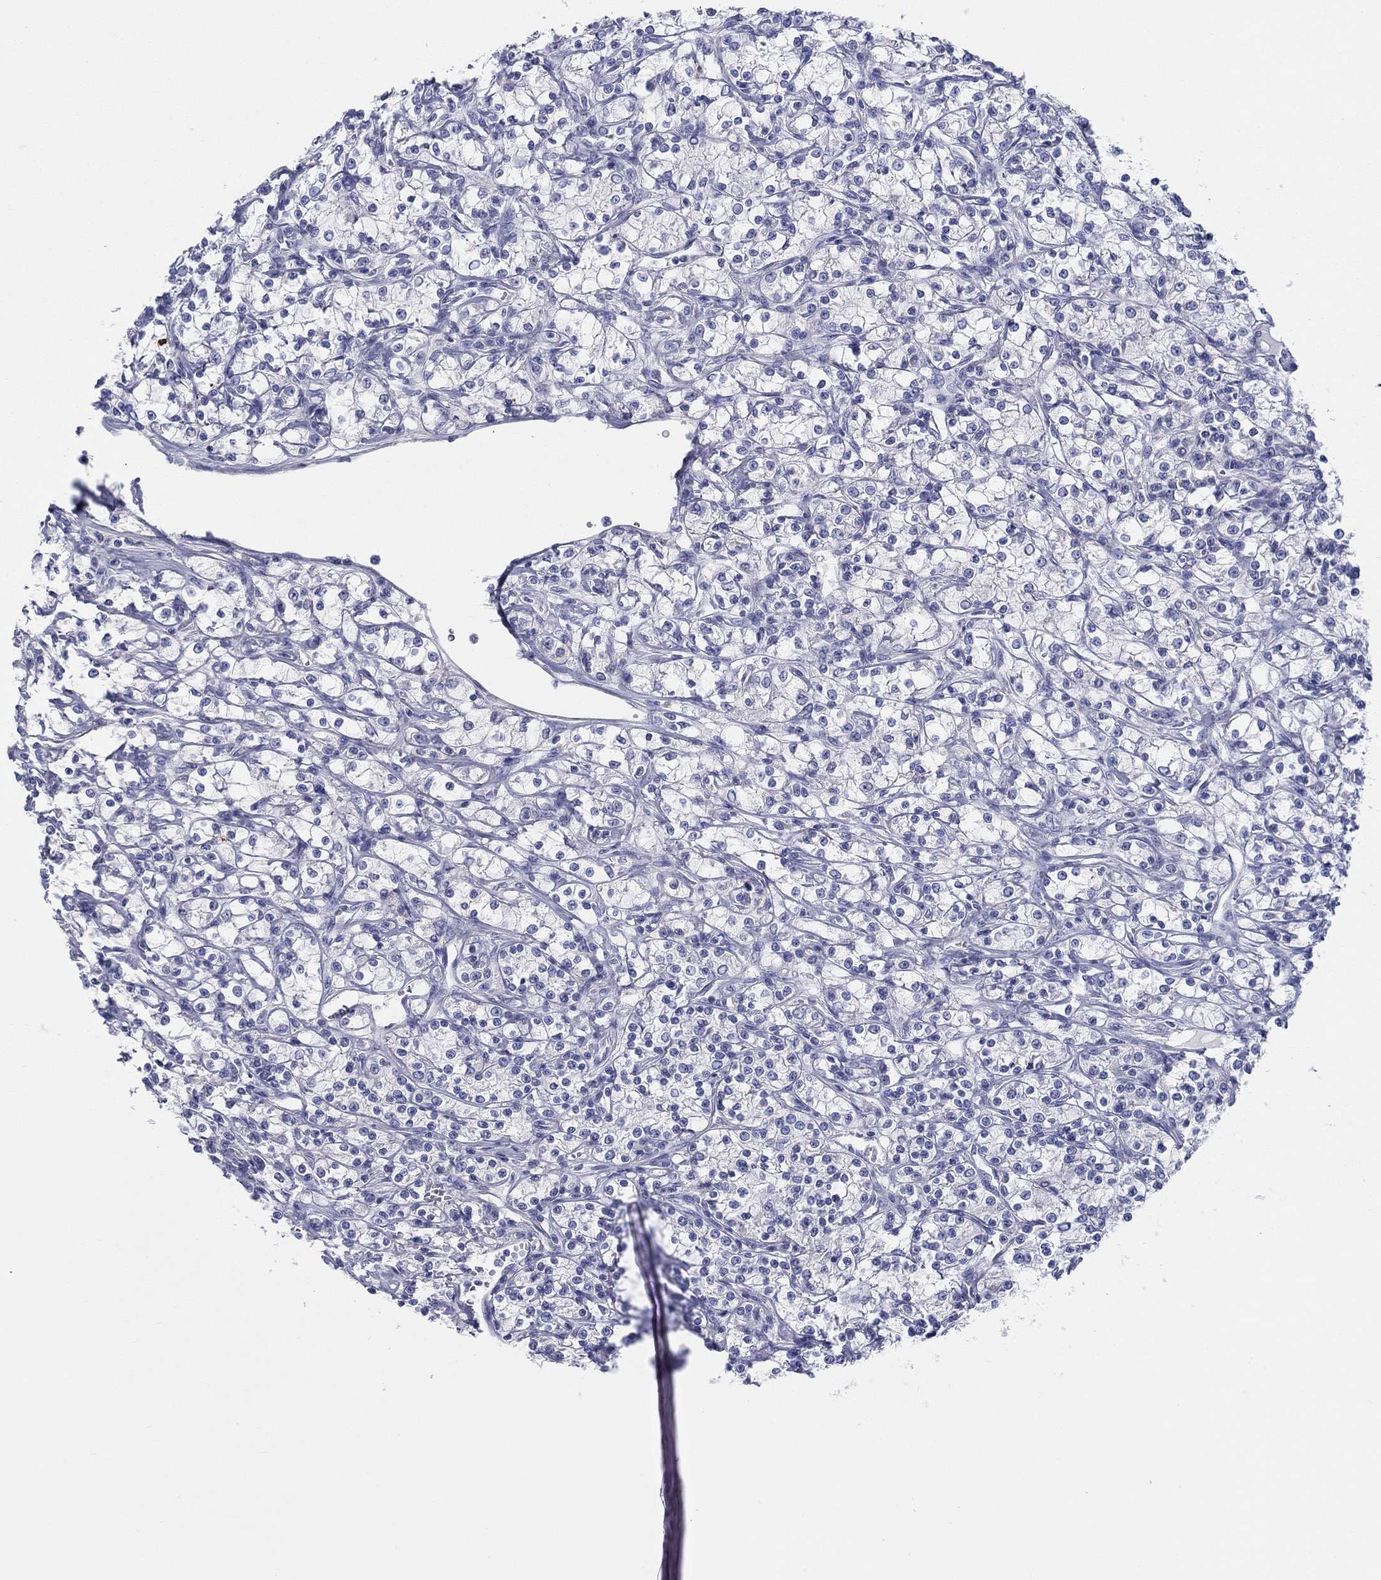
{"staining": {"intensity": "negative", "quantity": "none", "location": "none"}, "tissue": "renal cancer", "cell_type": "Tumor cells", "image_type": "cancer", "snomed": [{"axis": "morphology", "description": "Adenocarcinoma, NOS"}, {"axis": "topography", "description": "Kidney"}], "caption": "The immunohistochemistry (IHC) histopathology image has no significant positivity in tumor cells of renal cancer (adenocarcinoma) tissue.", "gene": "HAPLN4", "patient": {"sex": "female", "age": 59}}